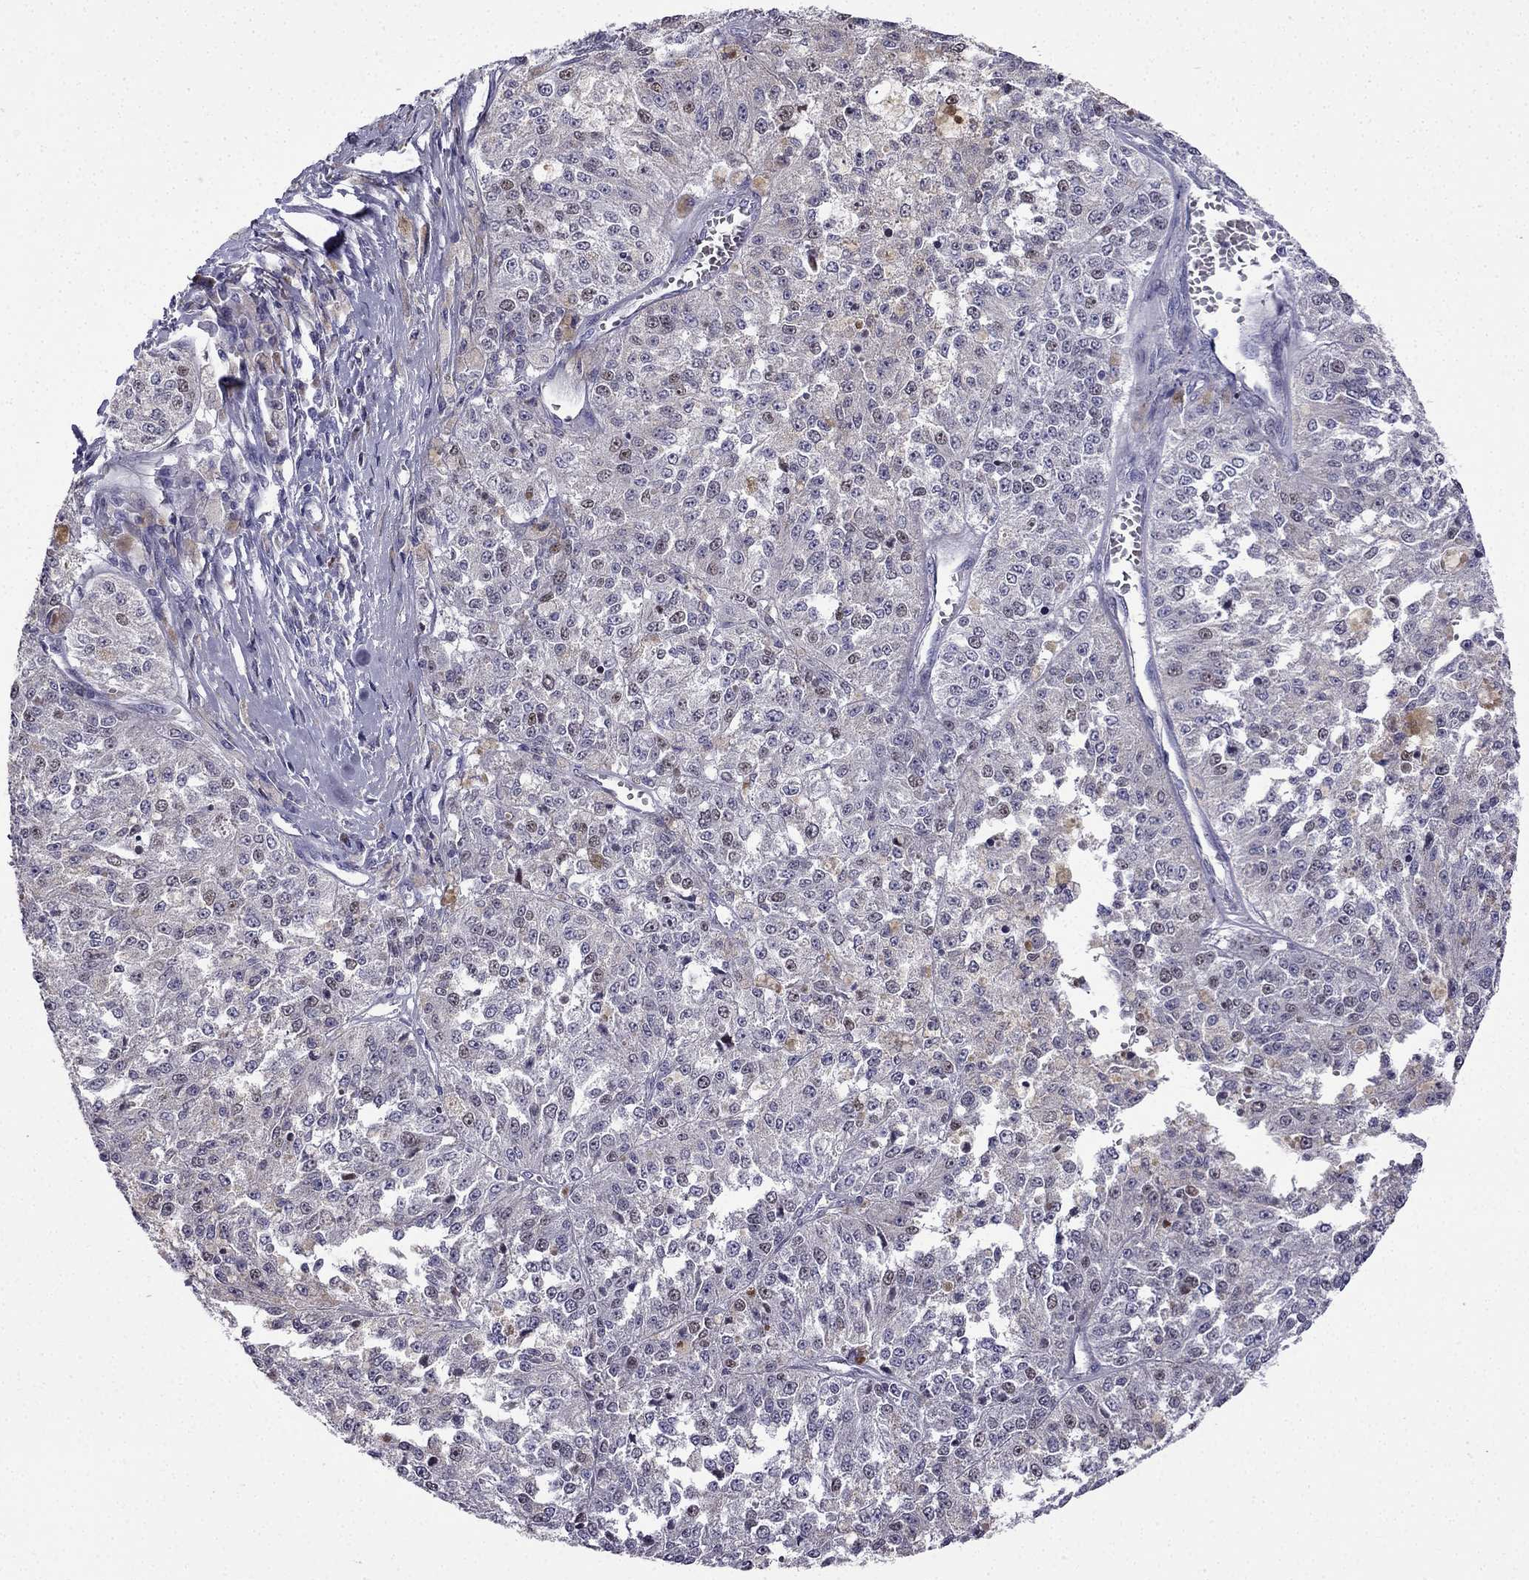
{"staining": {"intensity": "weak", "quantity": "<25%", "location": "nuclear"}, "tissue": "melanoma", "cell_type": "Tumor cells", "image_type": "cancer", "snomed": [{"axis": "morphology", "description": "Malignant melanoma, Metastatic site"}, {"axis": "topography", "description": "Lymph node"}], "caption": "An IHC photomicrograph of malignant melanoma (metastatic site) is shown. There is no staining in tumor cells of malignant melanoma (metastatic site).", "gene": "UHRF1", "patient": {"sex": "female", "age": 64}}